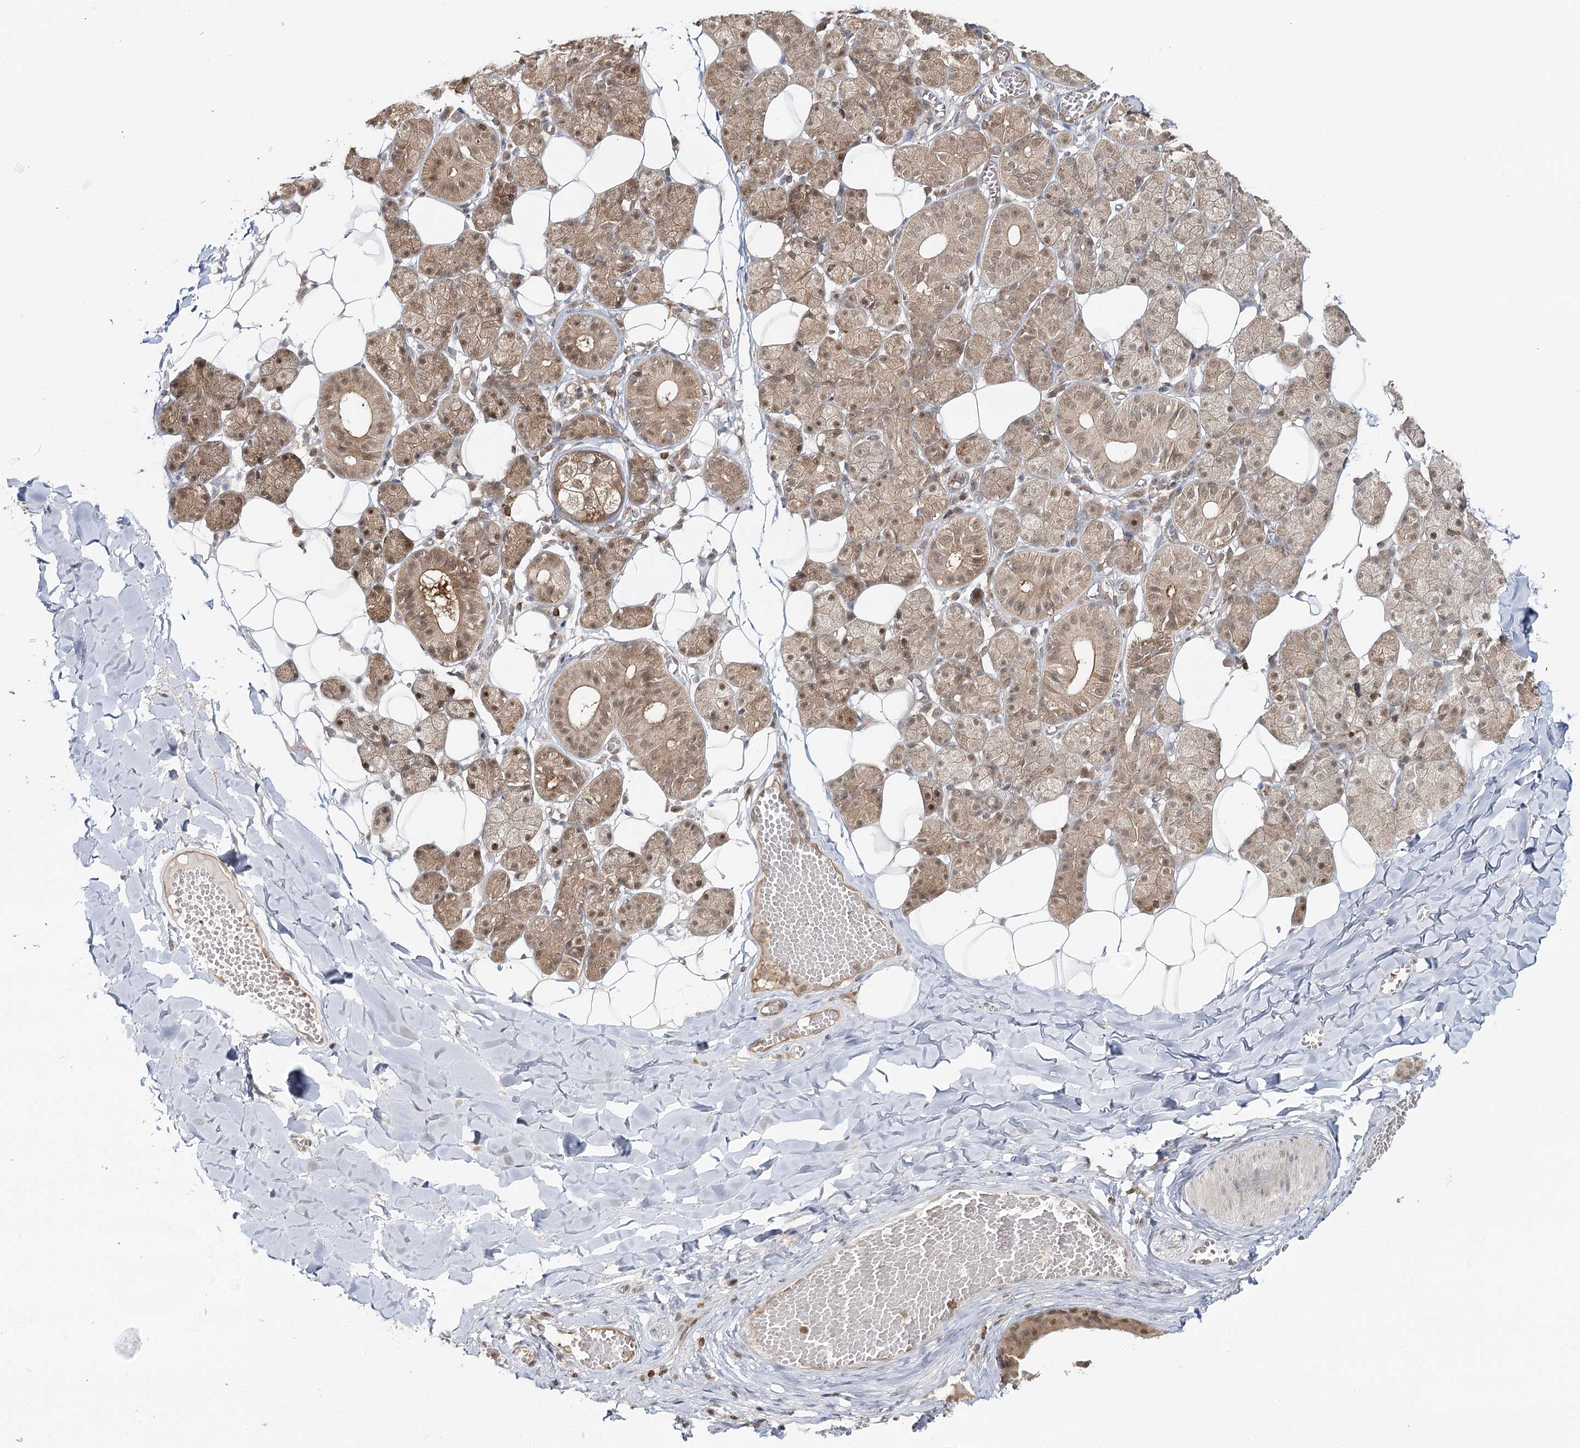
{"staining": {"intensity": "moderate", "quantity": ">75%", "location": "cytoplasmic/membranous,nuclear"}, "tissue": "salivary gland", "cell_type": "Glandular cells", "image_type": "normal", "snomed": [{"axis": "morphology", "description": "Normal tissue, NOS"}, {"axis": "topography", "description": "Salivary gland"}], "caption": "About >75% of glandular cells in benign salivary gland exhibit moderate cytoplasmic/membranous,nuclear protein positivity as visualized by brown immunohistochemical staining.", "gene": "FAM120B", "patient": {"sex": "female", "age": 33}}